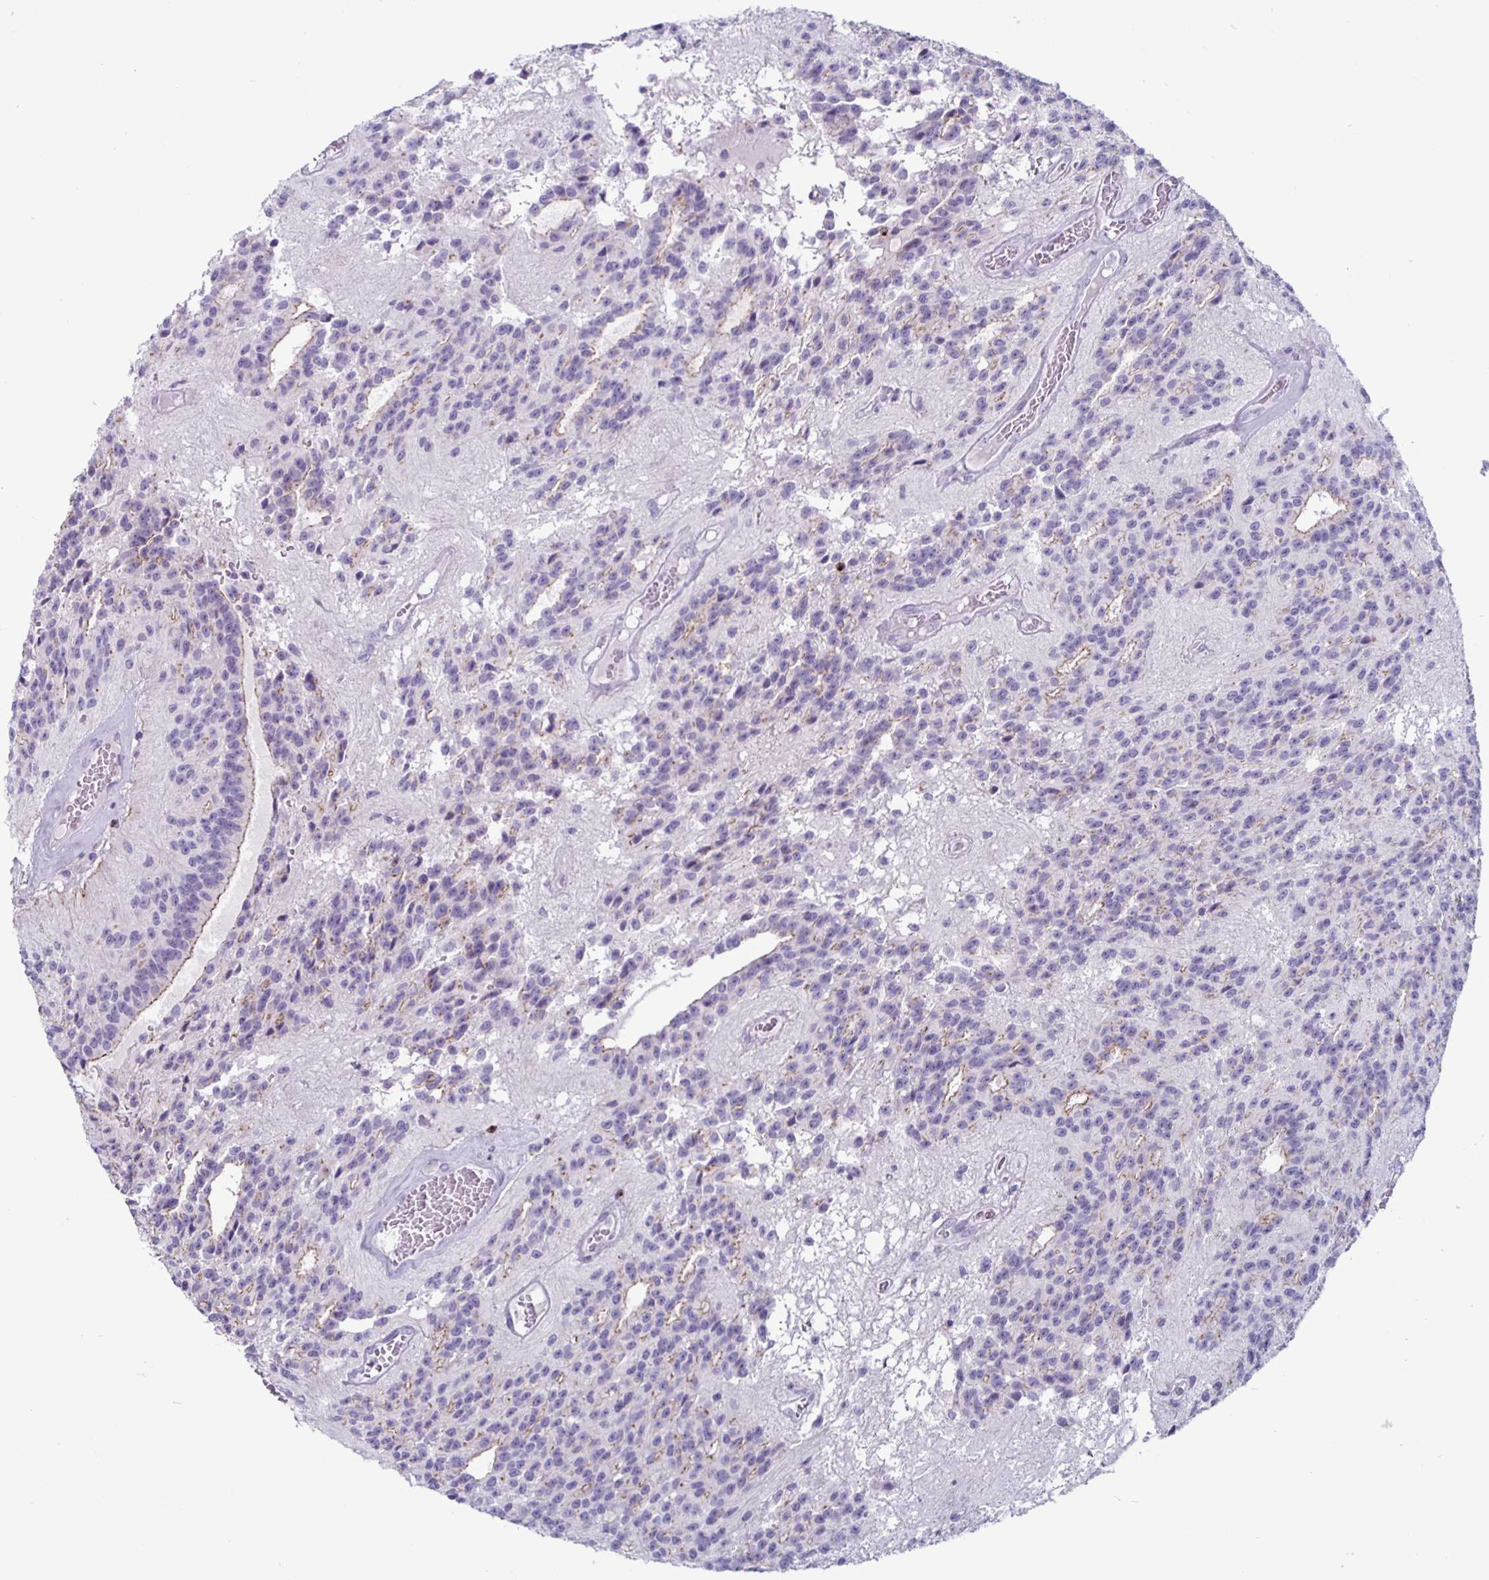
{"staining": {"intensity": "negative", "quantity": "none", "location": "none"}, "tissue": "glioma", "cell_type": "Tumor cells", "image_type": "cancer", "snomed": [{"axis": "morphology", "description": "Glioma, malignant, Low grade"}, {"axis": "topography", "description": "Brain"}], "caption": "High magnification brightfield microscopy of malignant low-grade glioma stained with DAB (3,3'-diaminobenzidine) (brown) and counterstained with hematoxylin (blue): tumor cells show no significant staining.", "gene": "GZMK", "patient": {"sex": "male", "age": 31}}